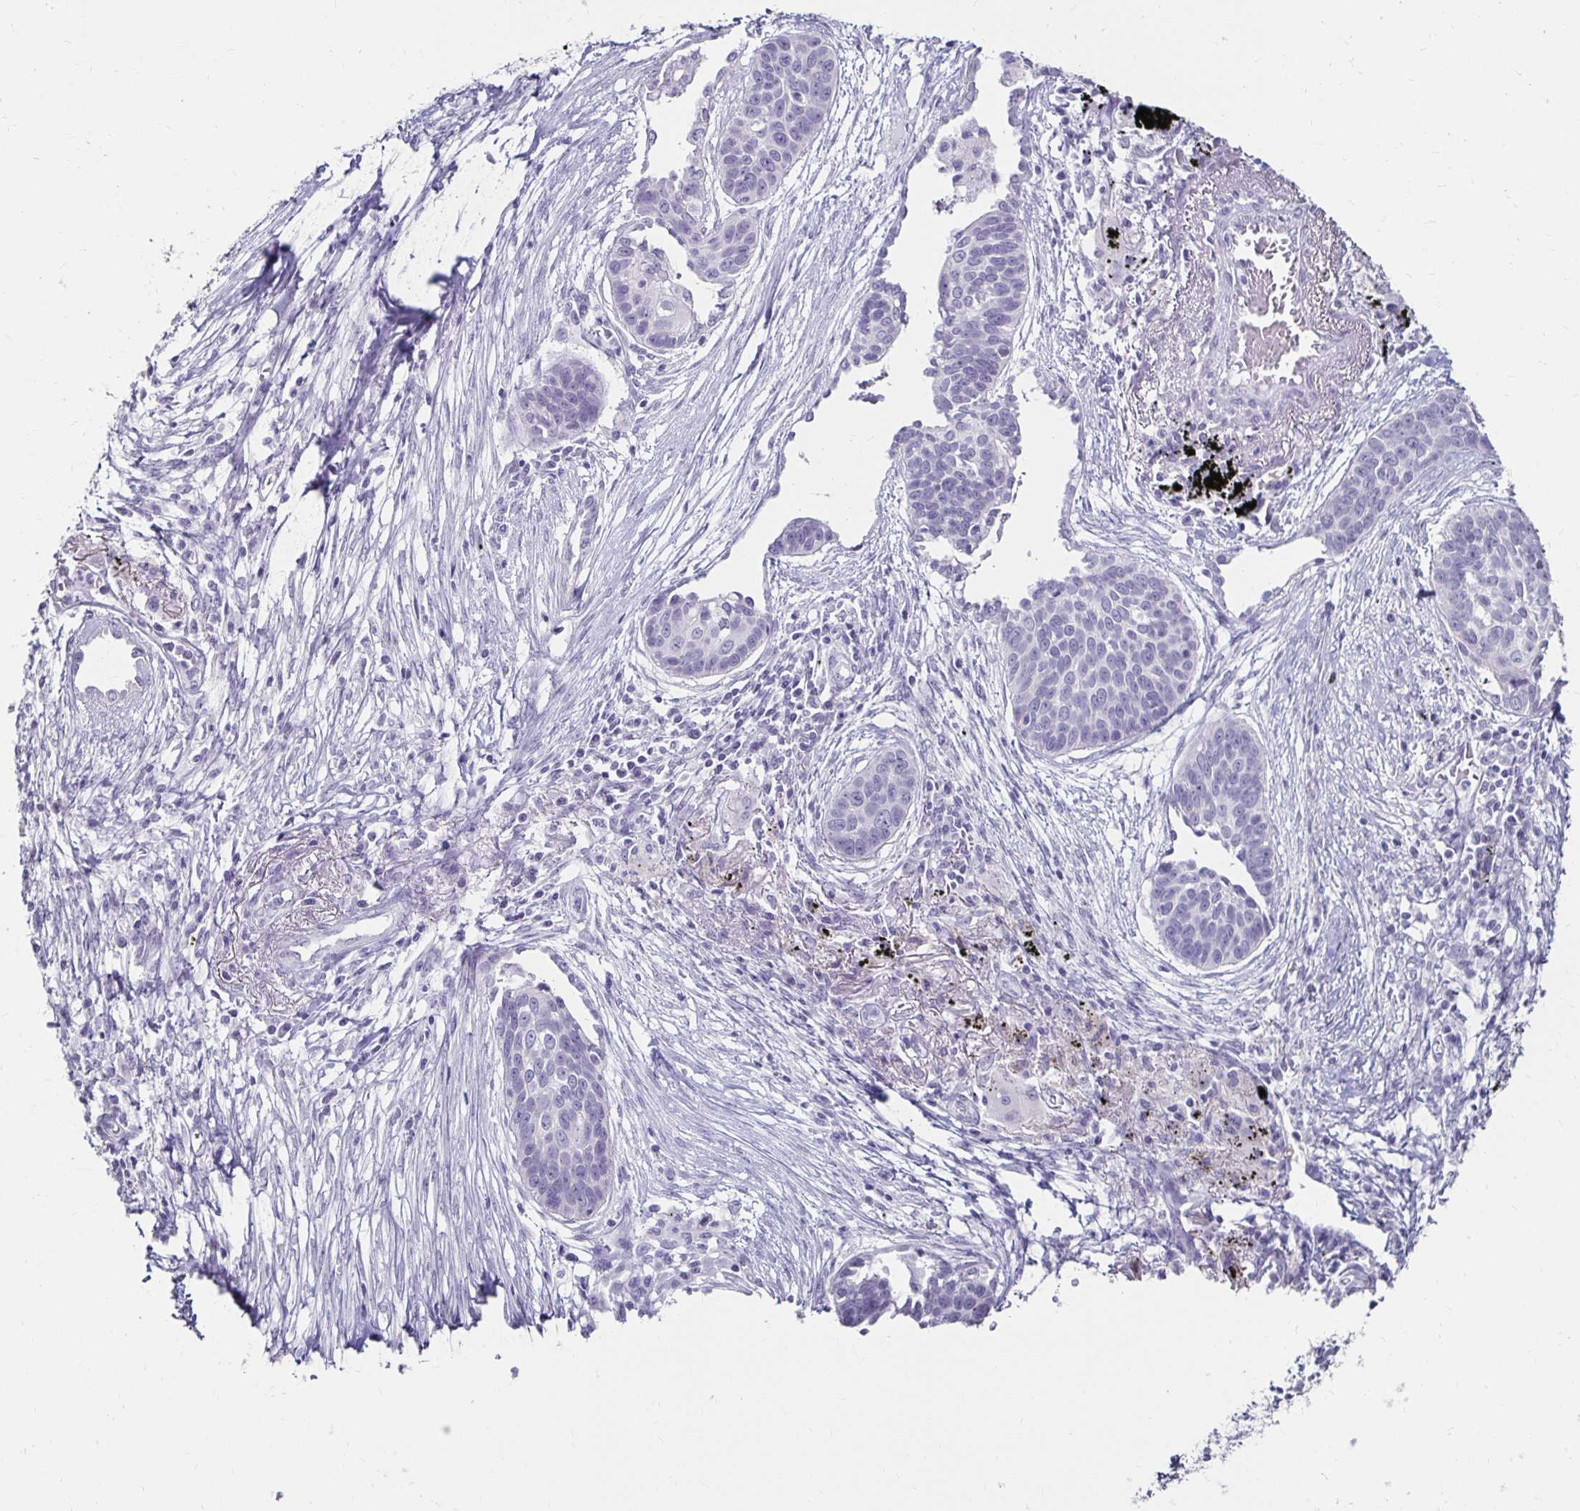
{"staining": {"intensity": "negative", "quantity": "none", "location": "none"}, "tissue": "lung cancer", "cell_type": "Tumor cells", "image_type": "cancer", "snomed": [{"axis": "morphology", "description": "Squamous cell carcinoma, NOS"}, {"axis": "topography", "description": "Lung"}], "caption": "An immunohistochemistry (IHC) photomicrograph of lung cancer (squamous cell carcinoma) is shown. There is no staining in tumor cells of lung cancer (squamous cell carcinoma). (DAB IHC, high magnification).", "gene": "TOMM34", "patient": {"sex": "male", "age": 71}}